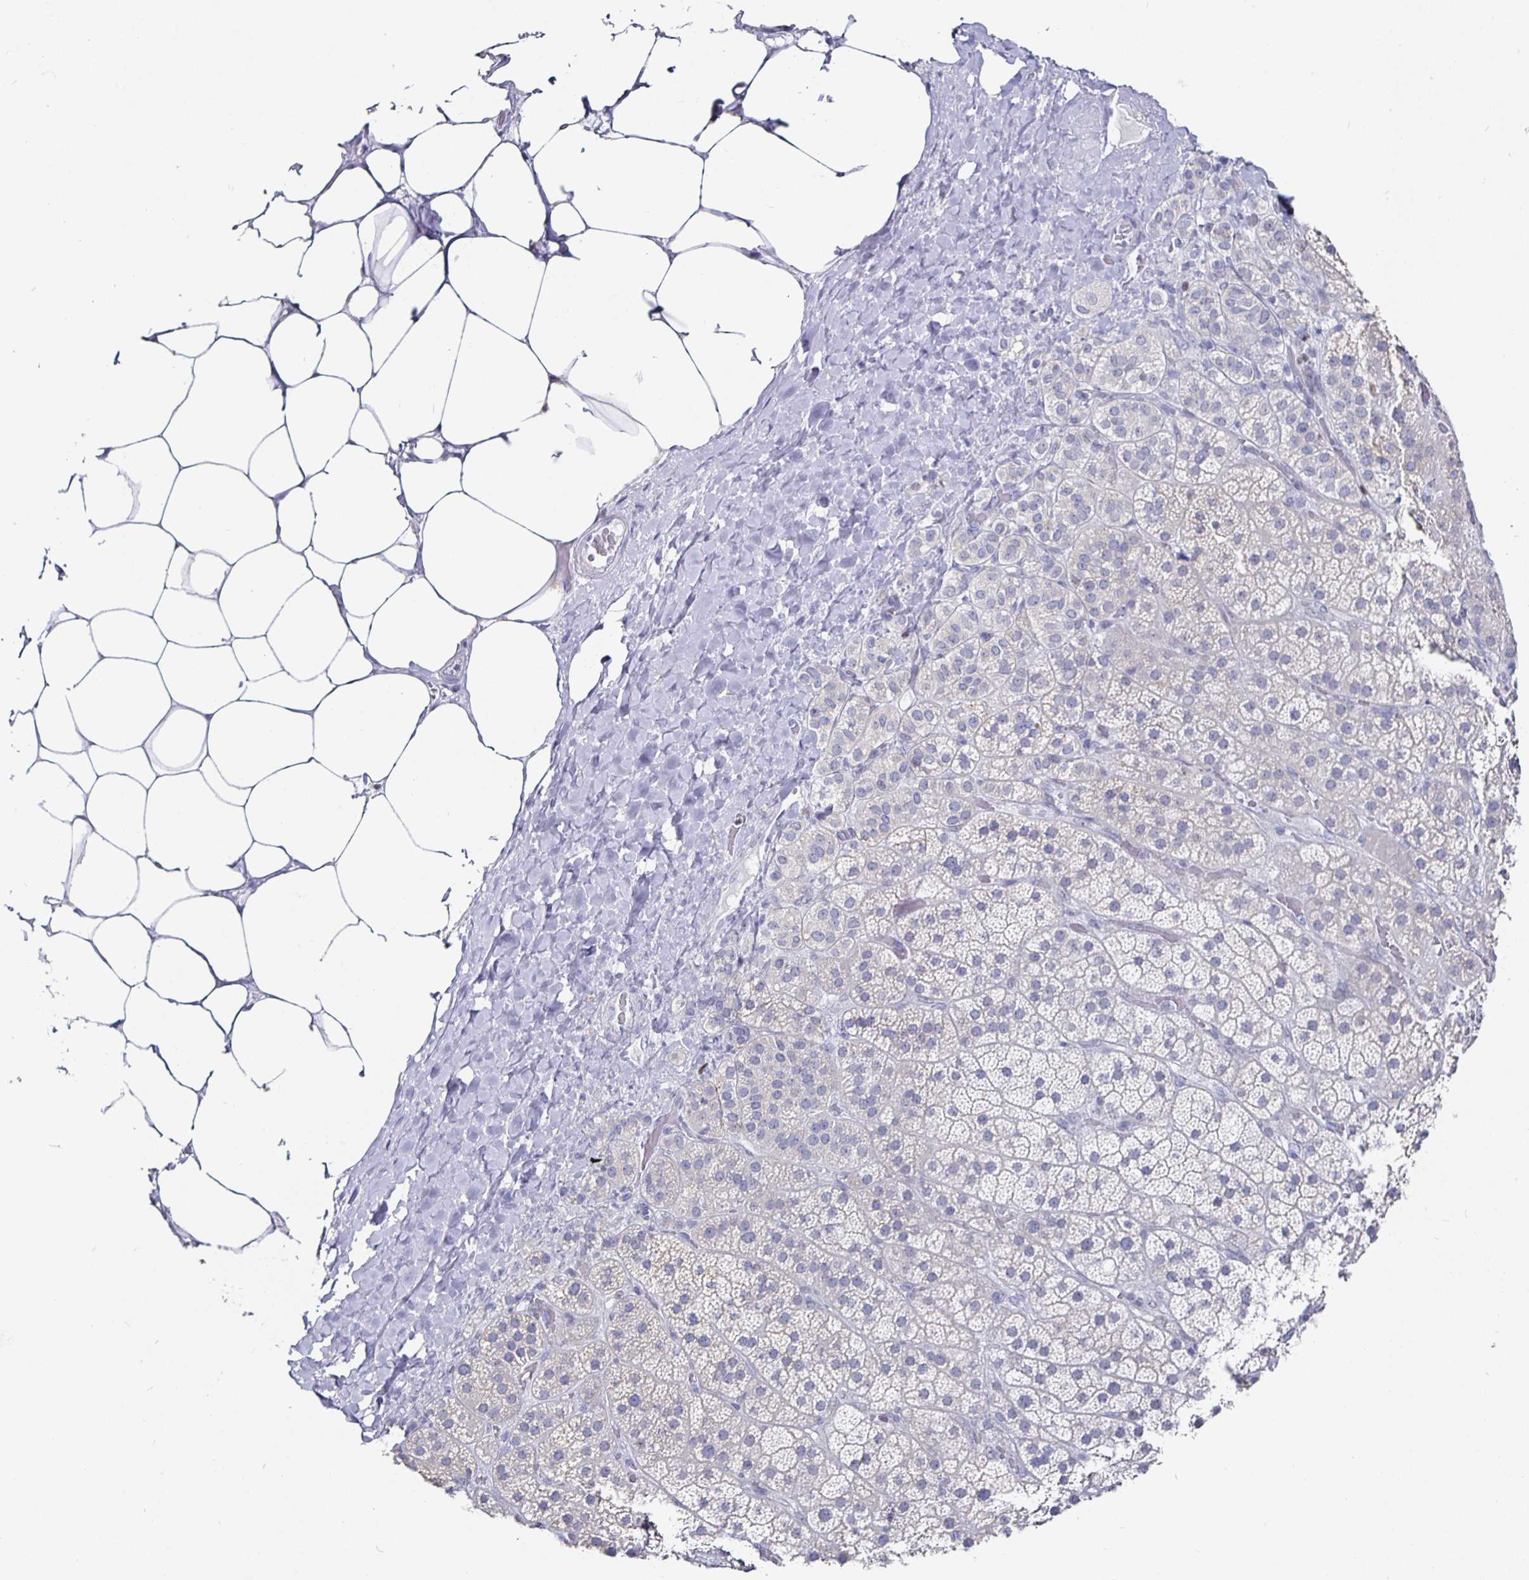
{"staining": {"intensity": "weak", "quantity": "<25%", "location": "cytoplasmic/membranous"}, "tissue": "adrenal gland", "cell_type": "Glandular cells", "image_type": "normal", "snomed": [{"axis": "morphology", "description": "Normal tissue, NOS"}, {"axis": "topography", "description": "Adrenal gland"}], "caption": "Glandular cells are negative for protein expression in unremarkable human adrenal gland. Brightfield microscopy of immunohistochemistry (IHC) stained with DAB (3,3'-diaminobenzidine) (brown) and hematoxylin (blue), captured at high magnification.", "gene": "RUNX2", "patient": {"sex": "male", "age": 57}}